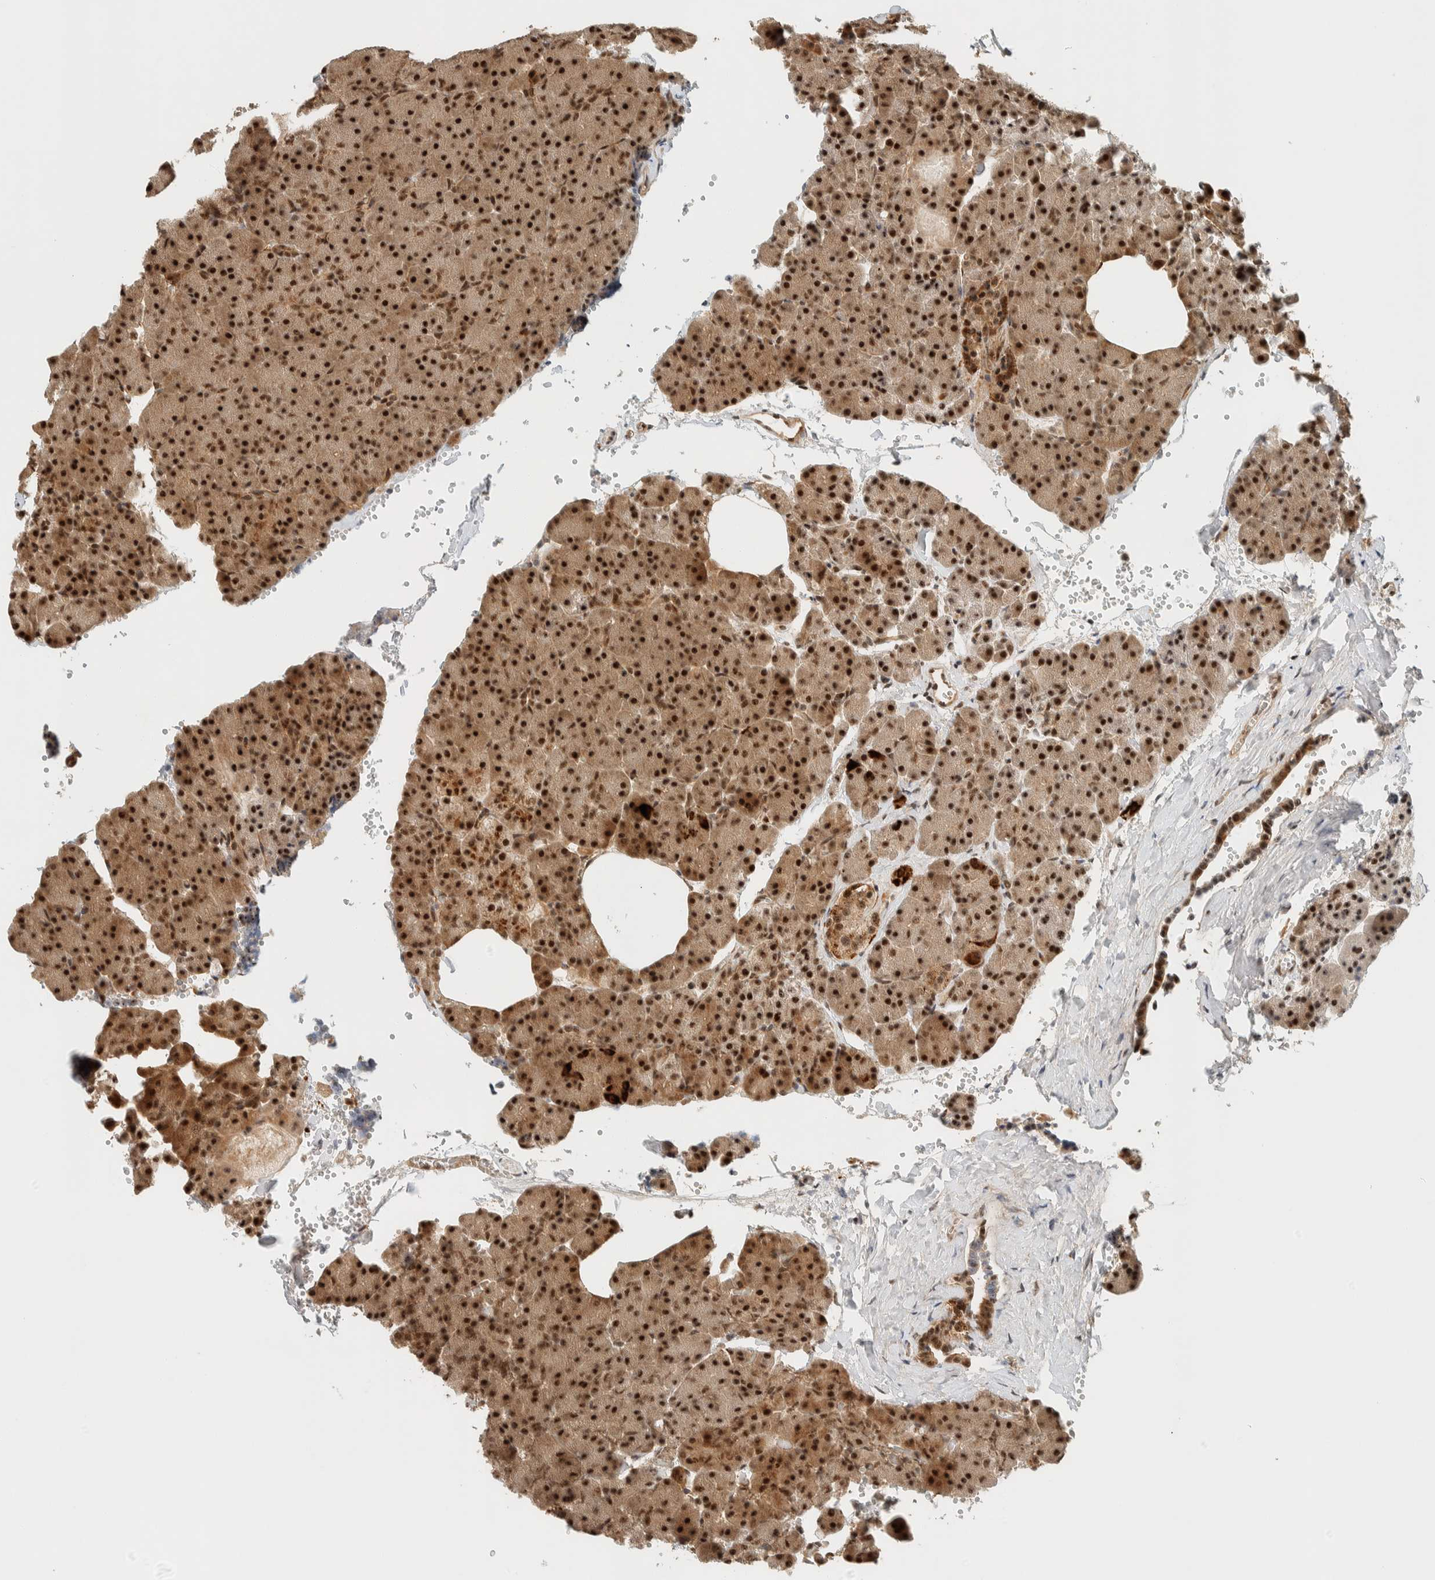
{"staining": {"intensity": "strong", "quantity": ">75%", "location": "nuclear"}, "tissue": "pancreas", "cell_type": "Exocrine glandular cells", "image_type": "normal", "snomed": [{"axis": "morphology", "description": "Normal tissue, NOS"}, {"axis": "topography", "description": "Pancreas"}], "caption": "Brown immunohistochemical staining in unremarkable human pancreas exhibits strong nuclear staining in approximately >75% of exocrine glandular cells. The staining was performed using DAB, with brown indicating positive protein expression. Nuclei are stained blue with hematoxylin.", "gene": "SIK1", "patient": {"sex": "female", "age": 35}}